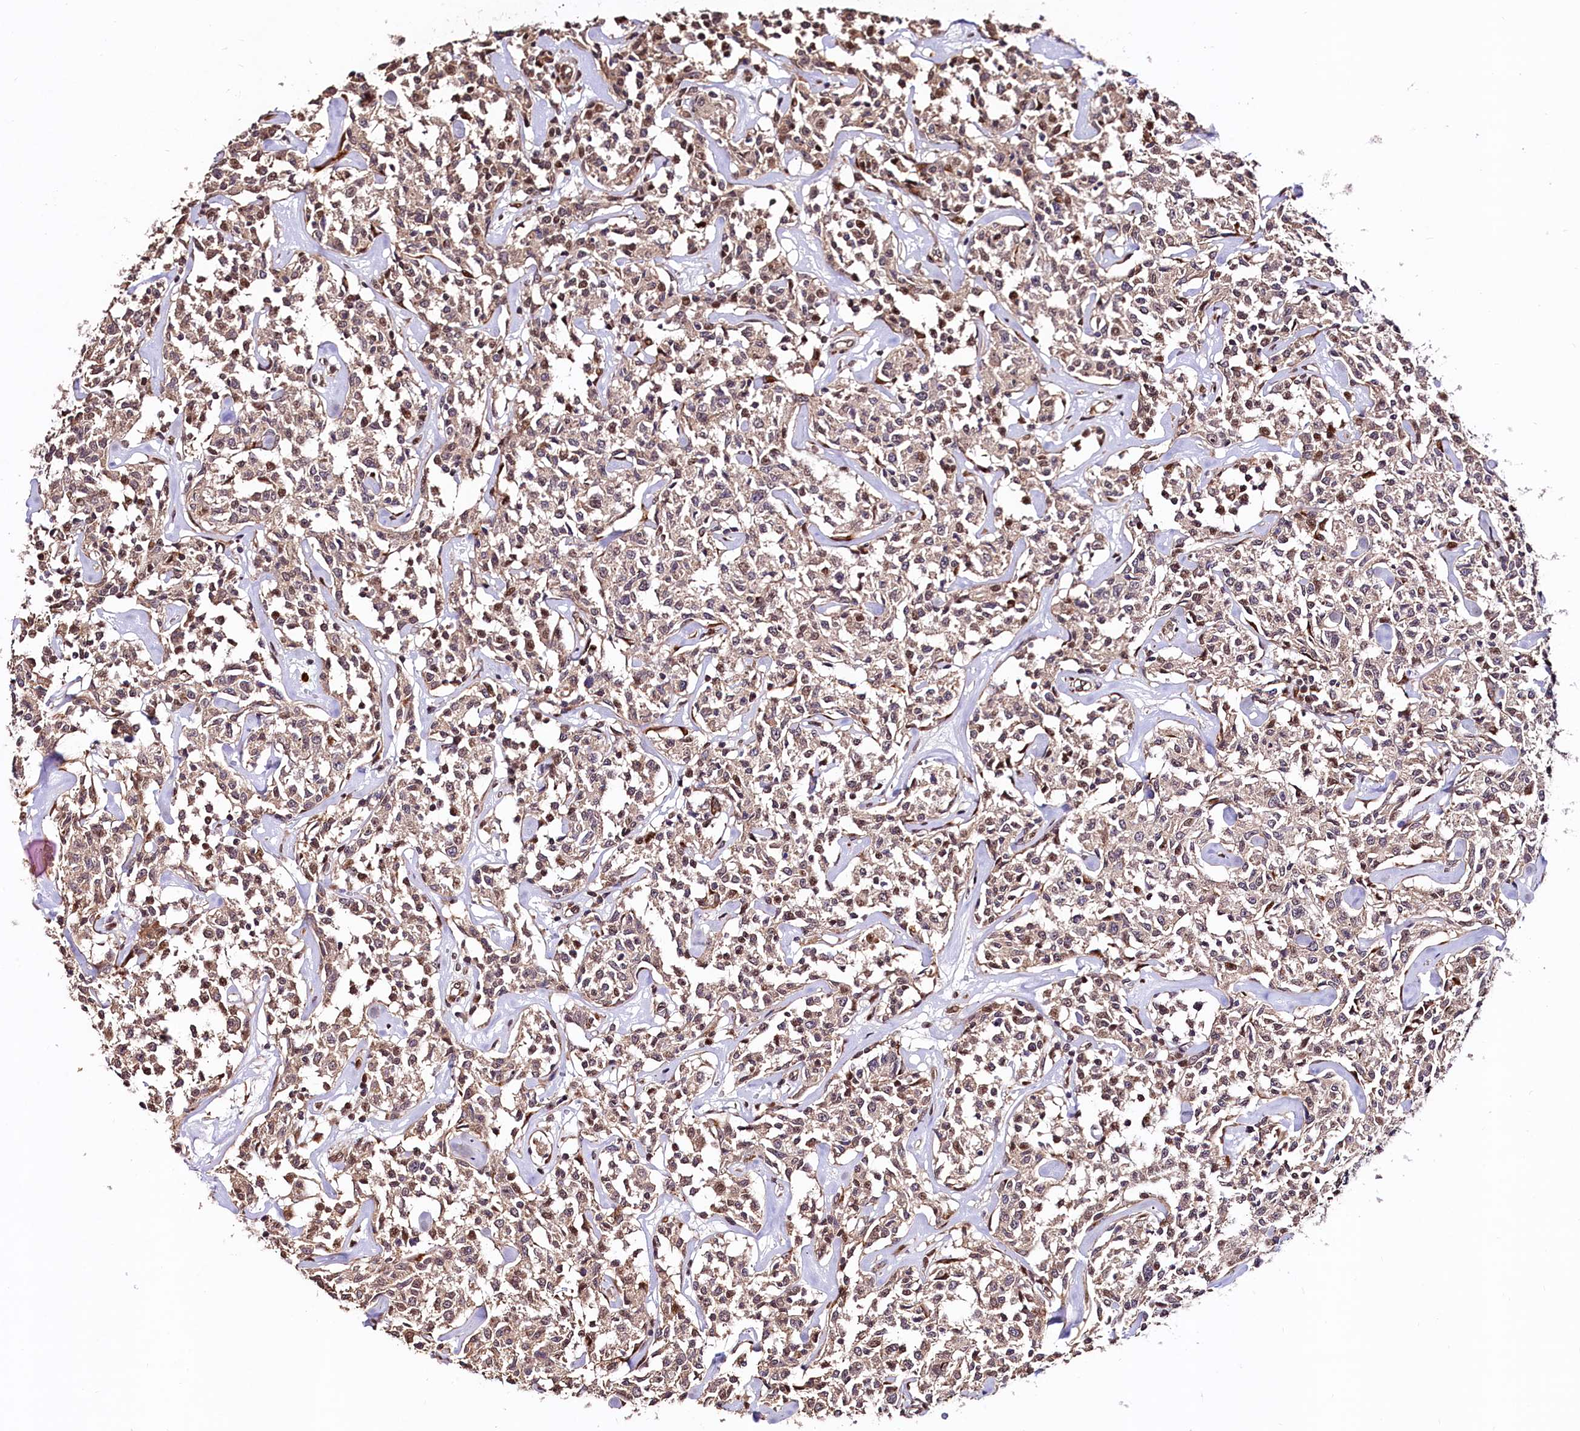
{"staining": {"intensity": "moderate", "quantity": "25%-75%", "location": "cytoplasmic/membranous,nuclear"}, "tissue": "lymphoma", "cell_type": "Tumor cells", "image_type": "cancer", "snomed": [{"axis": "morphology", "description": "Malignant lymphoma, non-Hodgkin's type, Low grade"}, {"axis": "topography", "description": "Small intestine"}], "caption": "Tumor cells demonstrate moderate cytoplasmic/membranous and nuclear staining in approximately 25%-75% of cells in malignant lymphoma, non-Hodgkin's type (low-grade).", "gene": "C5orf15", "patient": {"sex": "female", "age": 59}}